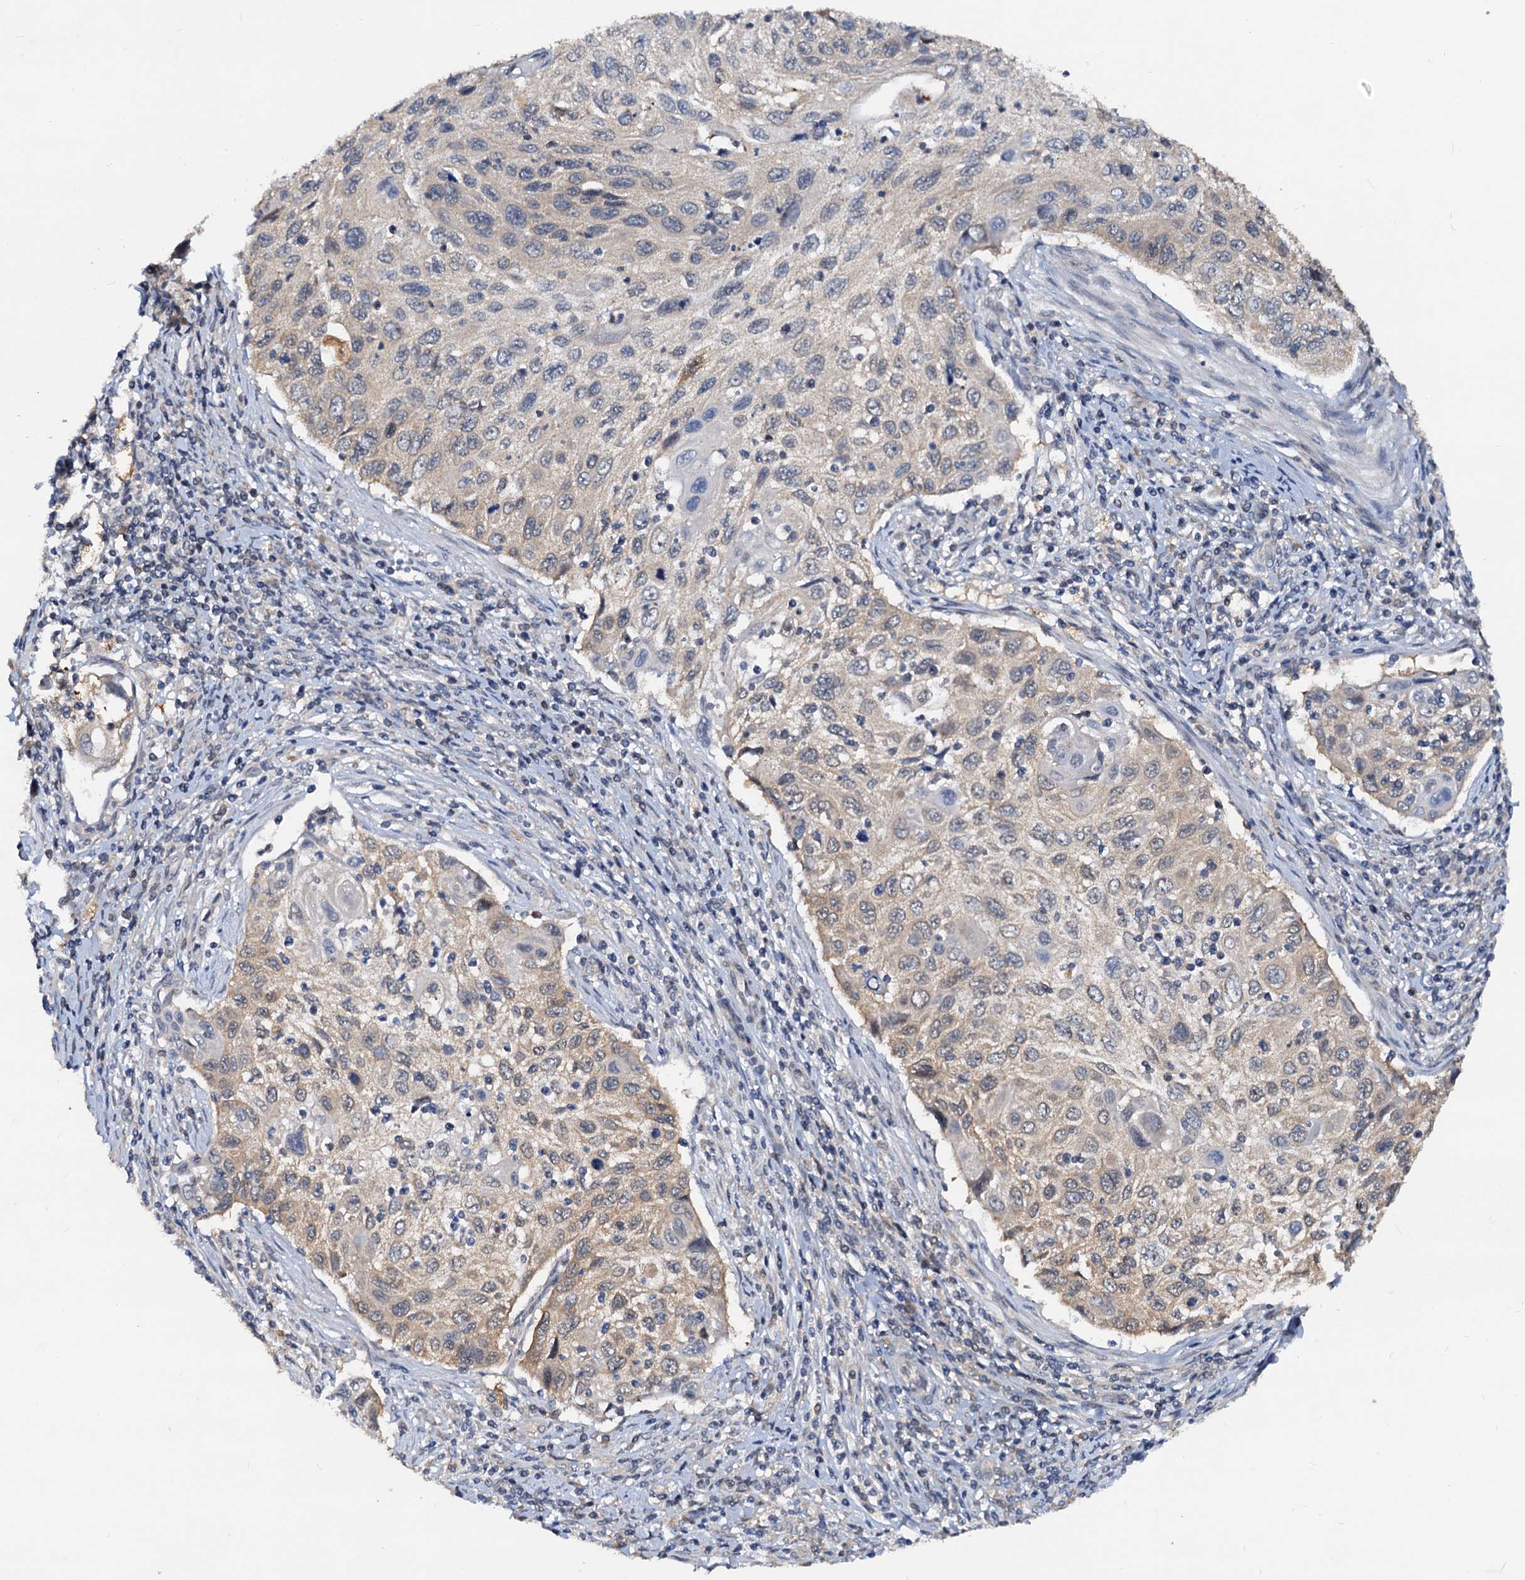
{"staining": {"intensity": "weak", "quantity": "25%-75%", "location": "cytoplasmic/membranous"}, "tissue": "cervical cancer", "cell_type": "Tumor cells", "image_type": "cancer", "snomed": [{"axis": "morphology", "description": "Squamous cell carcinoma, NOS"}, {"axis": "topography", "description": "Cervix"}], "caption": "This image demonstrates cervical cancer (squamous cell carcinoma) stained with IHC to label a protein in brown. The cytoplasmic/membranous of tumor cells show weak positivity for the protein. Nuclei are counter-stained blue.", "gene": "PTGES3", "patient": {"sex": "female", "age": 70}}